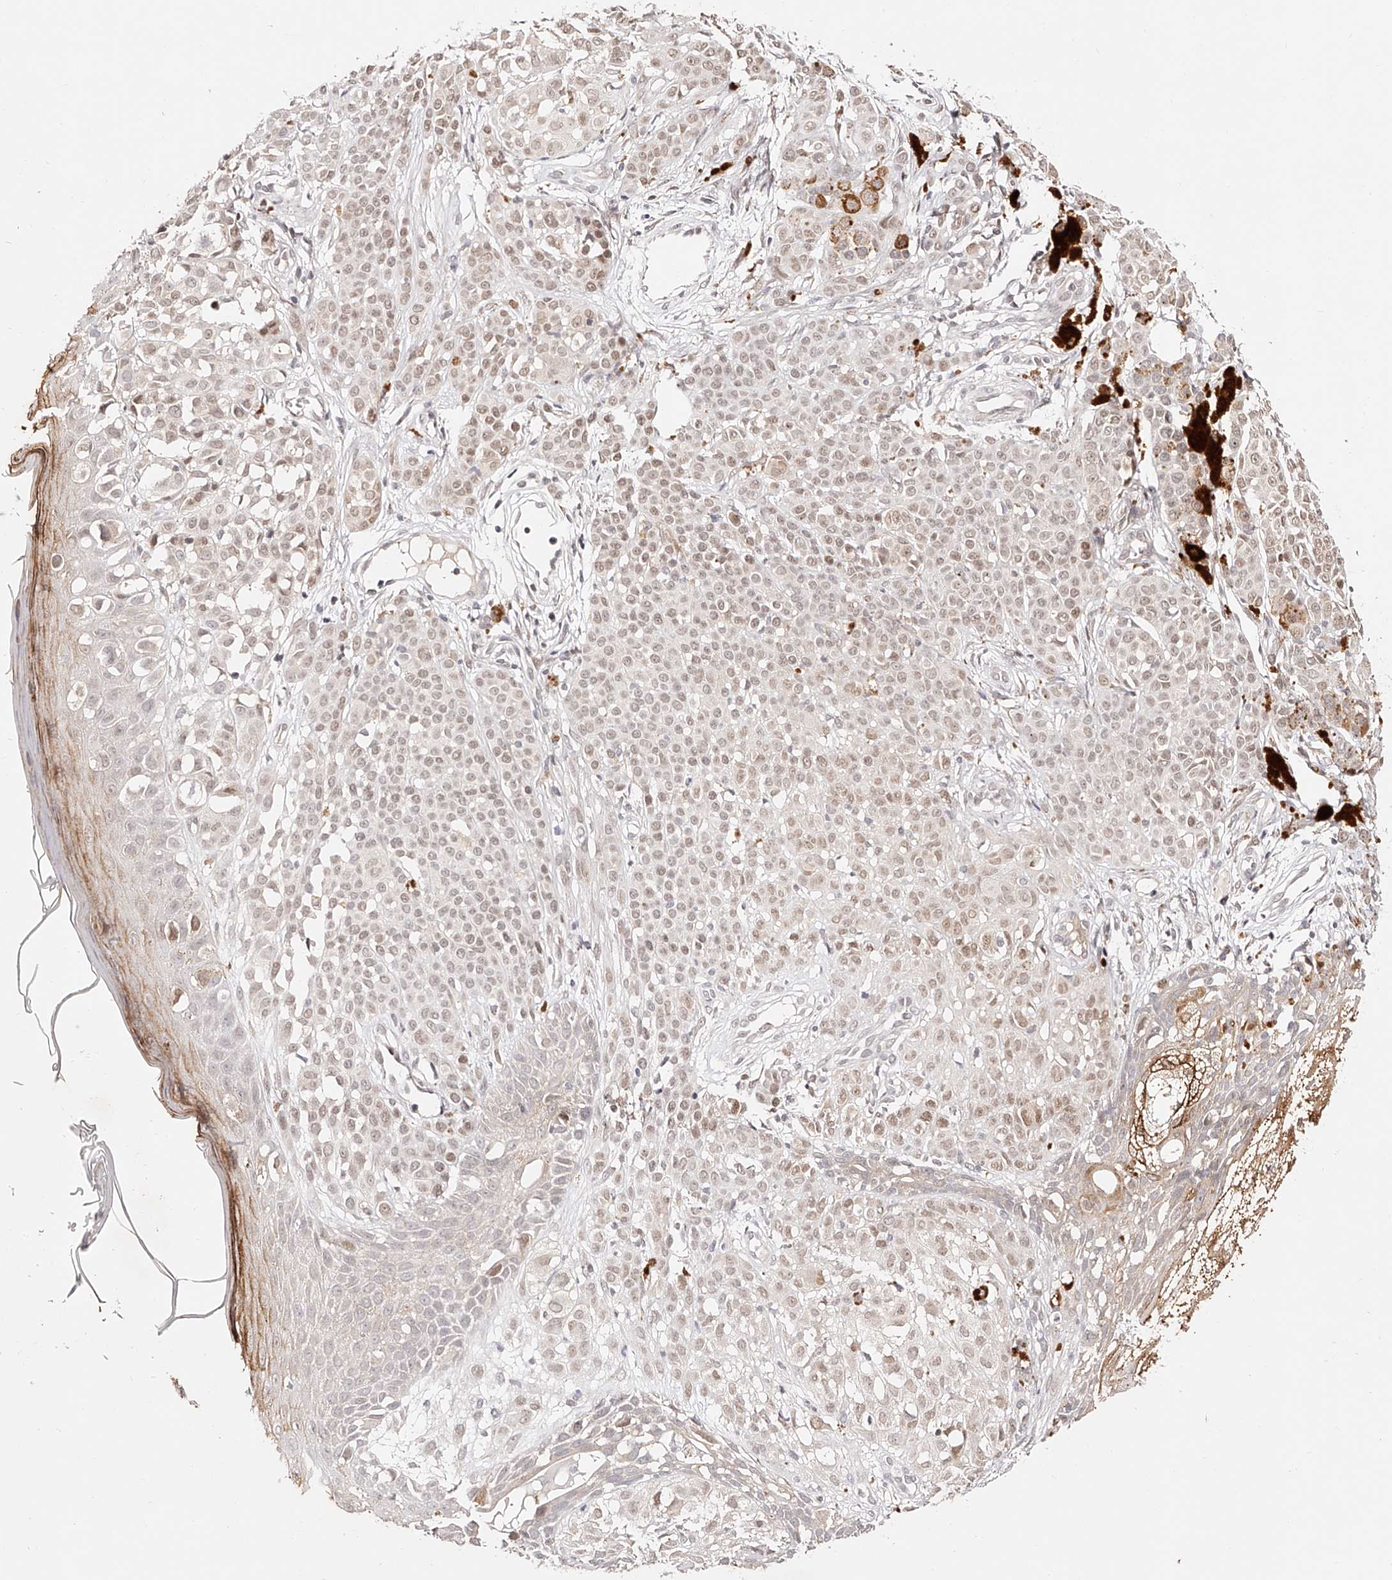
{"staining": {"intensity": "weak", "quantity": ">75%", "location": "nuclear"}, "tissue": "melanoma", "cell_type": "Tumor cells", "image_type": "cancer", "snomed": [{"axis": "morphology", "description": "Malignant melanoma, NOS"}, {"axis": "topography", "description": "Skin of leg"}], "caption": "High-power microscopy captured an IHC image of melanoma, revealing weak nuclear staining in about >75% of tumor cells.", "gene": "USF3", "patient": {"sex": "female", "age": 72}}